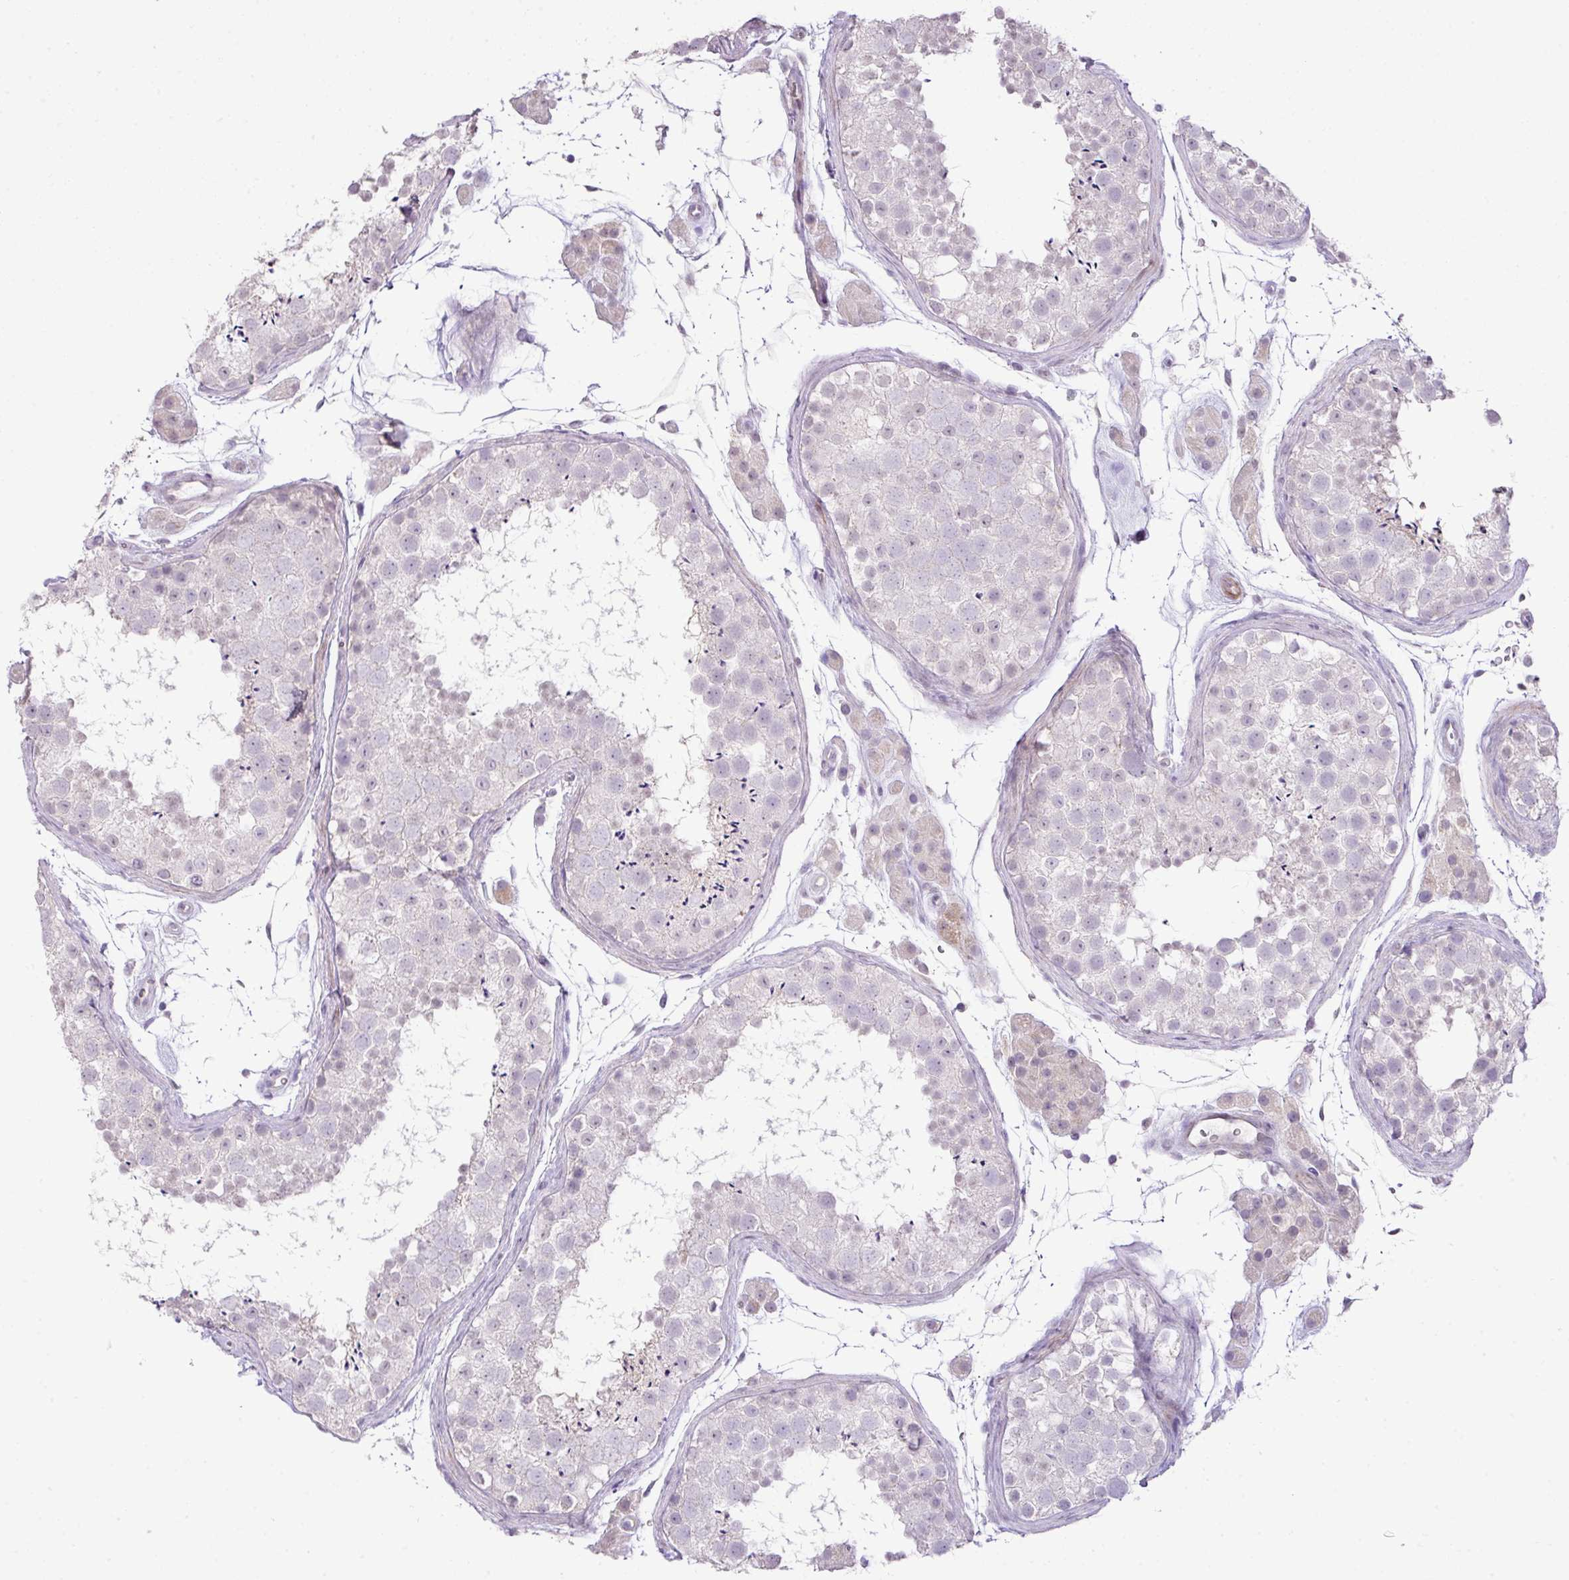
{"staining": {"intensity": "negative", "quantity": "none", "location": "none"}, "tissue": "testis", "cell_type": "Cells in seminiferous ducts", "image_type": "normal", "snomed": [{"axis": "morphology", "description": "Normal tissue, NOS"}, {"axis": "topography", "description": "Testis"}], "caption": "This image is of normal testis stained with immunohistochemistry to label a protein in brown with the nuclei are counter-stained blue. There is no staining in cells in seminiferous ducts.", "gene": "DIP2A", "patient": {"sex": "male", "age": 41}}